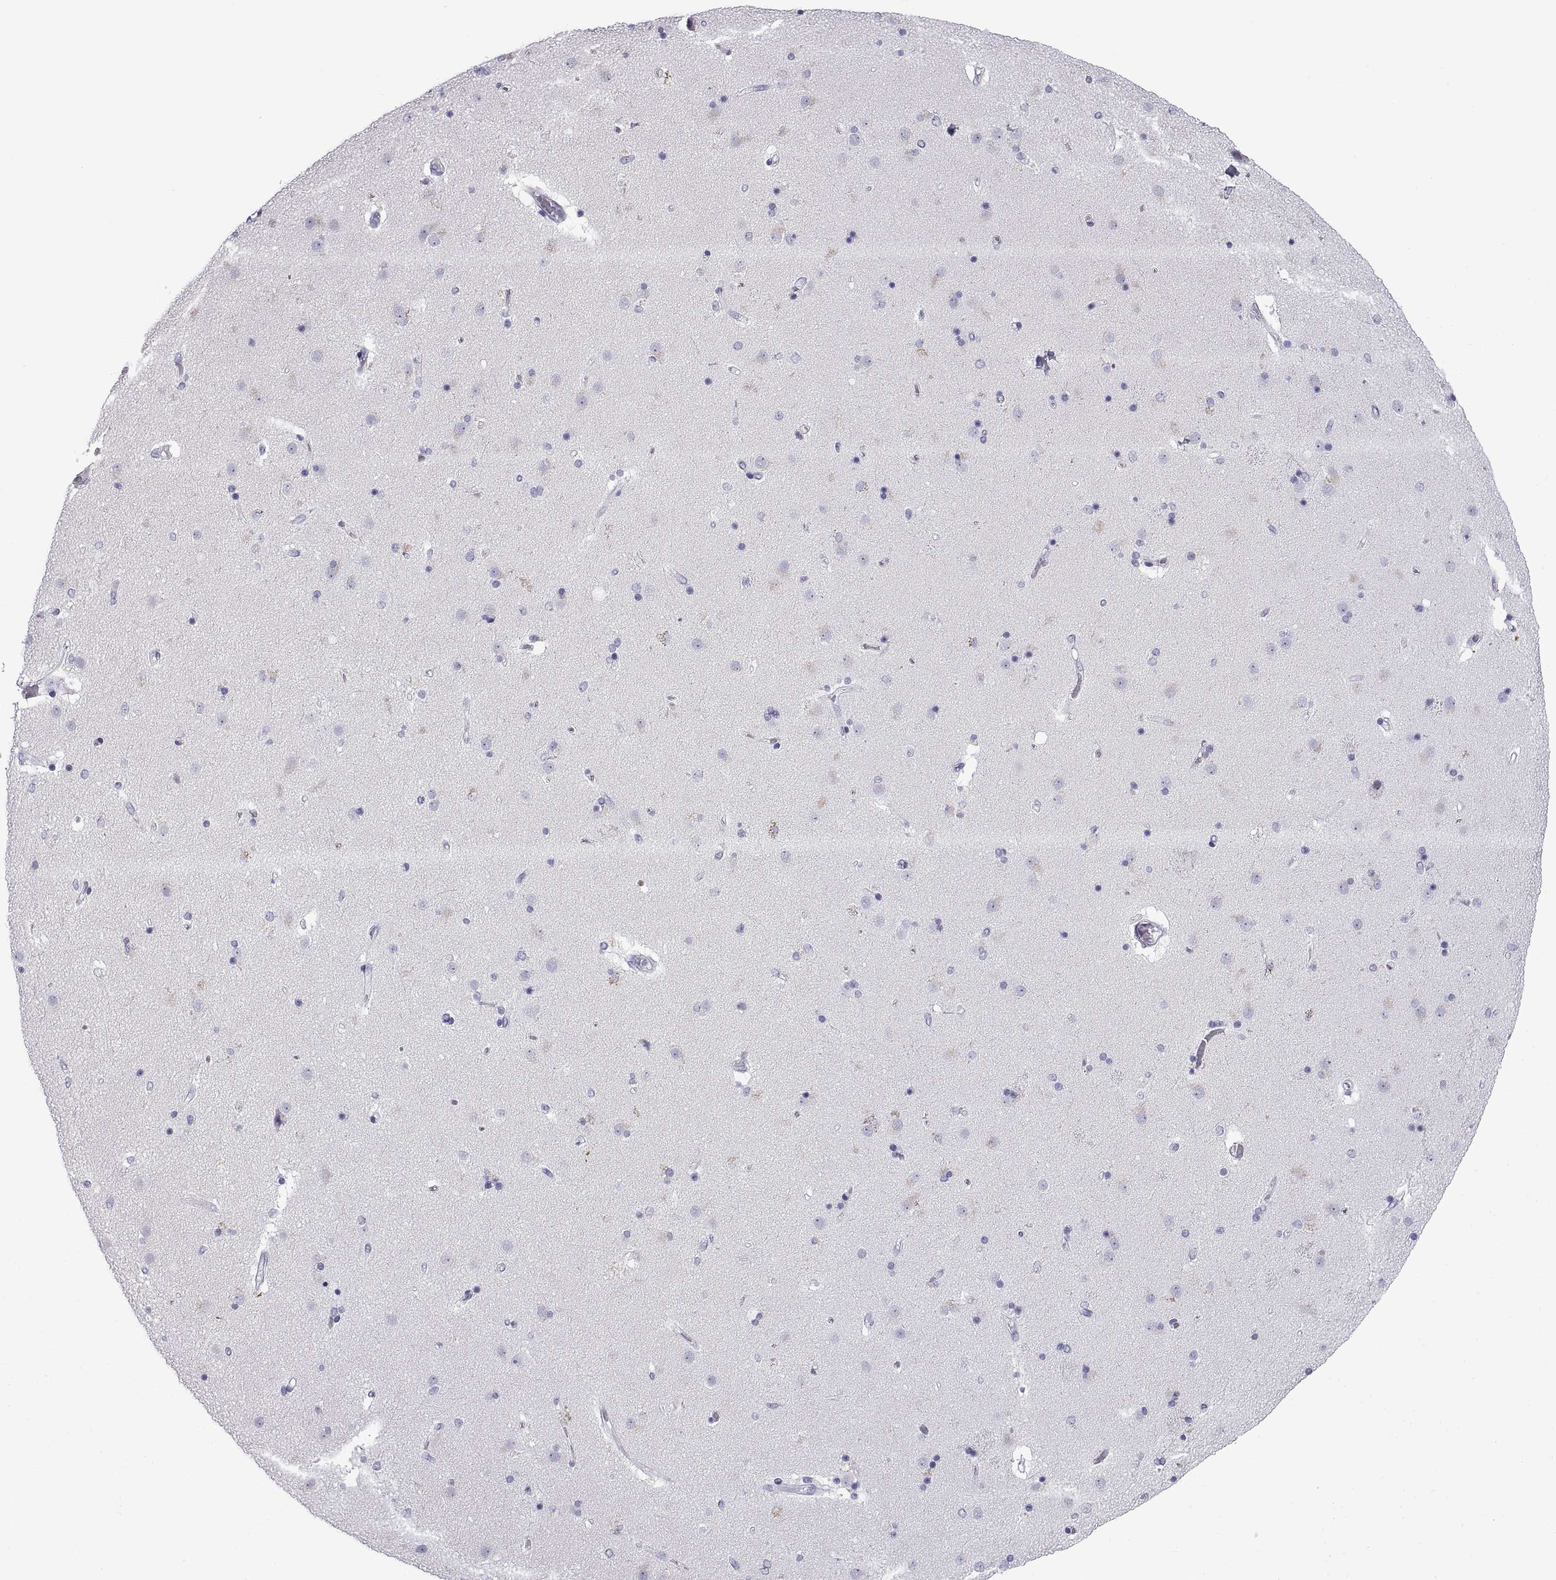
{"staining": {"intensity": "negative", "quantity": "none", "location": "none"}, "tissue": "caudate", "cell_type": "Glial cells", "image_type": "normal", "snomed": [{"axis": "morphology", "description": "Normal tissue, NOS"}, {"axis": "topography", "description": "Lateral ventricle wall"}], "caption": "Immunohistochemistry micrograph of unremarkable caudate stained for a protein (brown), which displays no expression in glial cells.", "gene": "CRISP1", "patient": {"sex": "female", "age": 71}}